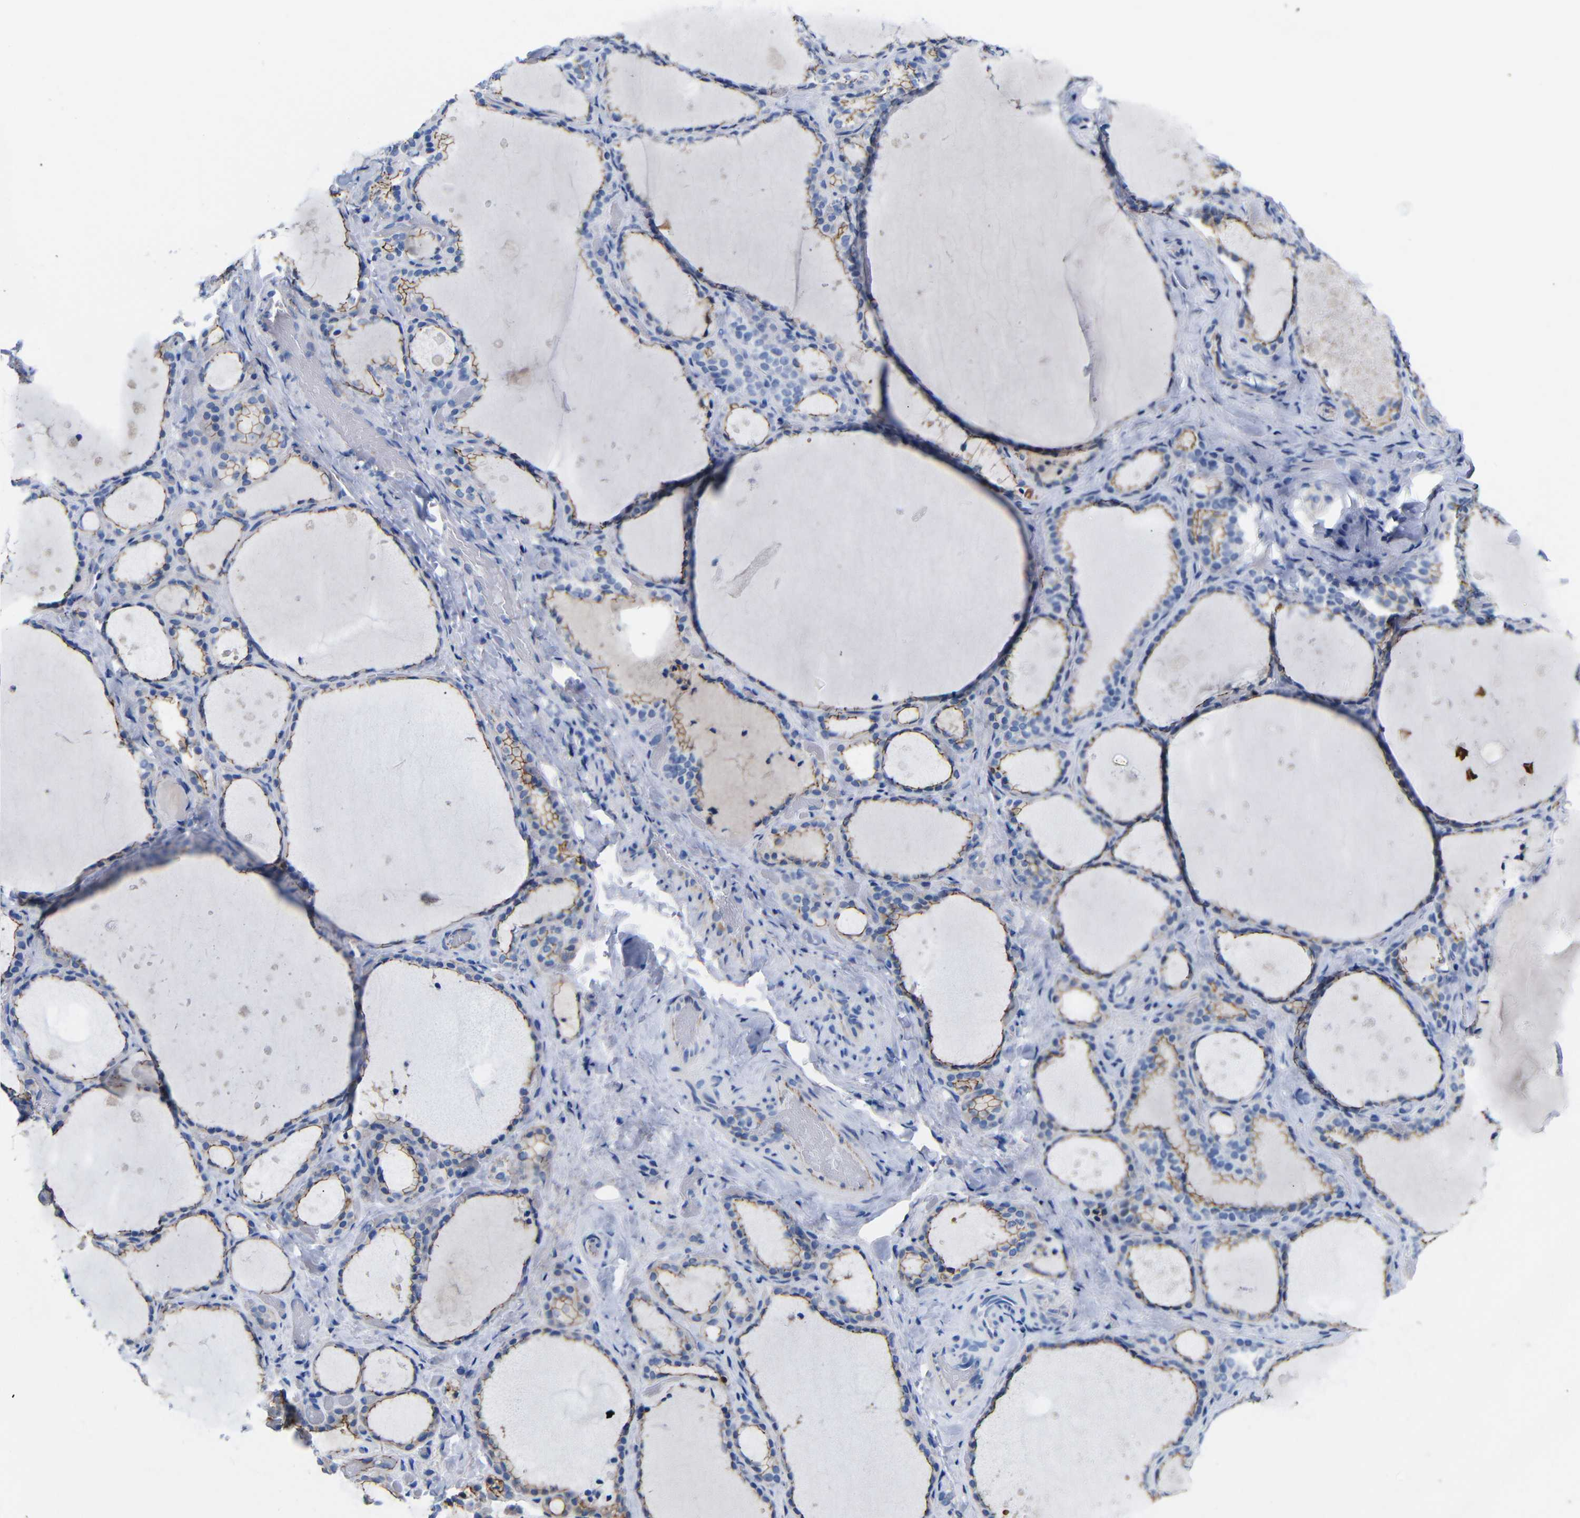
{"staining": {"intensity": "moderate", "quantity": "25%-75%", "location": "cytoplasmic/membranous"}, "tissue": "thyroid gland", "cell_type": "Glandular cells", "image_type": "normal", "snomed": [{"axis": "morphology", "description": "Normal tissue, NOS"}, {"axis": "topography", "description": "Thyroid gland"}], "caption": "The image displays a brown stain indicating the presence of a protein in the cytoplasmic/membranous of glandular cells in thyroid gland. (brown staining indicates protein expression, while blue staining denotes nuclei).", "gene": "CGNL1", "patient": {"sex": "female", "age": 44}}